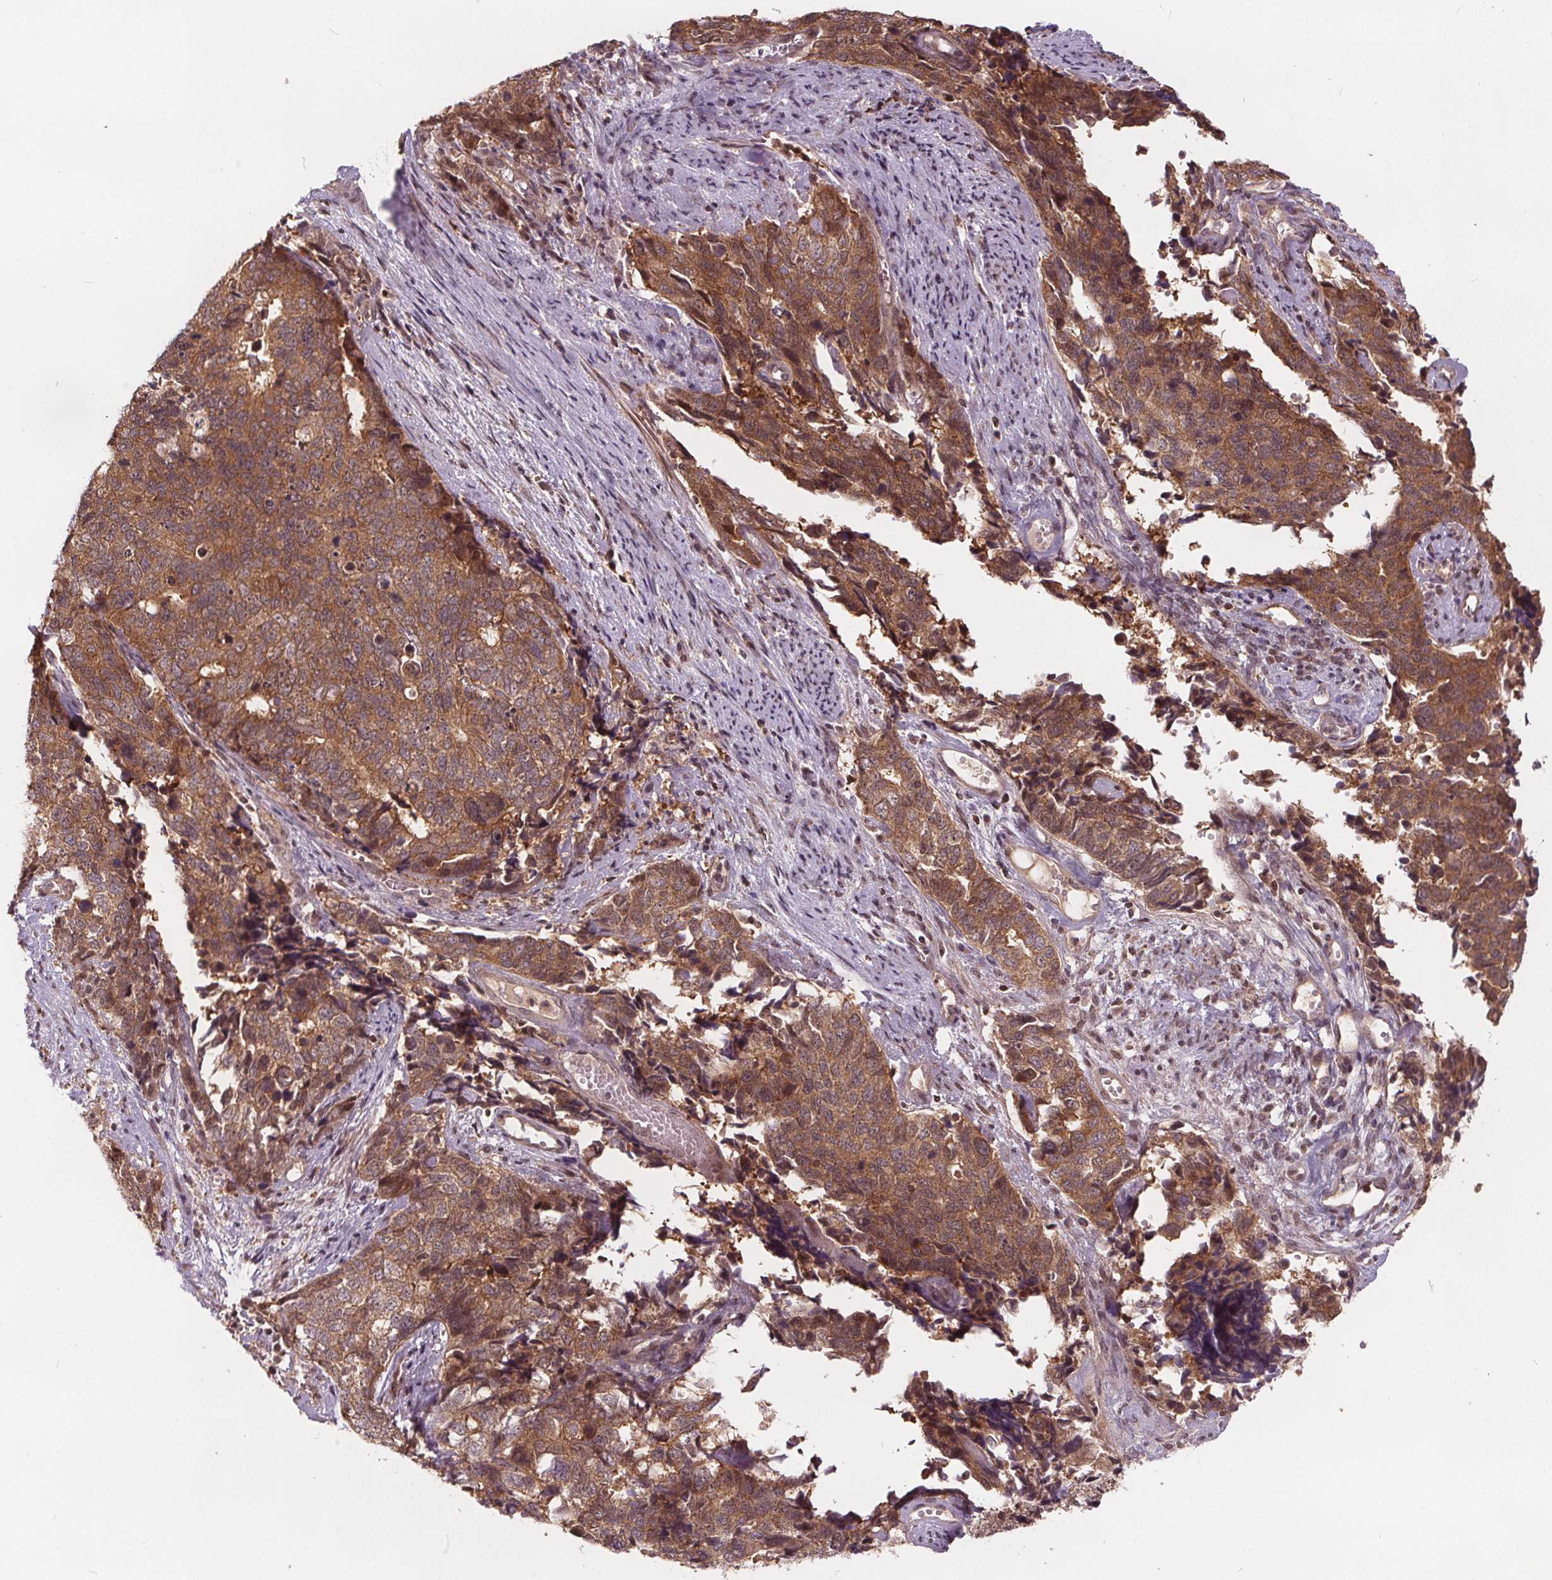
{"staining": {"intensity": "moderate", "quantity": ">75%", "location": "cytoplasmic/membranous"}, "tissue": "cervical cancer", "cell_type": "Tumor cells", "image_type": "cancer", "snomed": [{"axis": "morphology", "description": "Squamous cell carcinoma, NOS"}, {"axis": "topography", "description": "Cervix"}], "caption": "Cervical squamous cell carcinoma was stained to show a protein in brown. There is medium levels of moderate cytoplasmic/membranous positivity in approximately >75% of tumor cells.", "gene": "HIF1AN", "patient": {"sex": "female", "age": 63}}